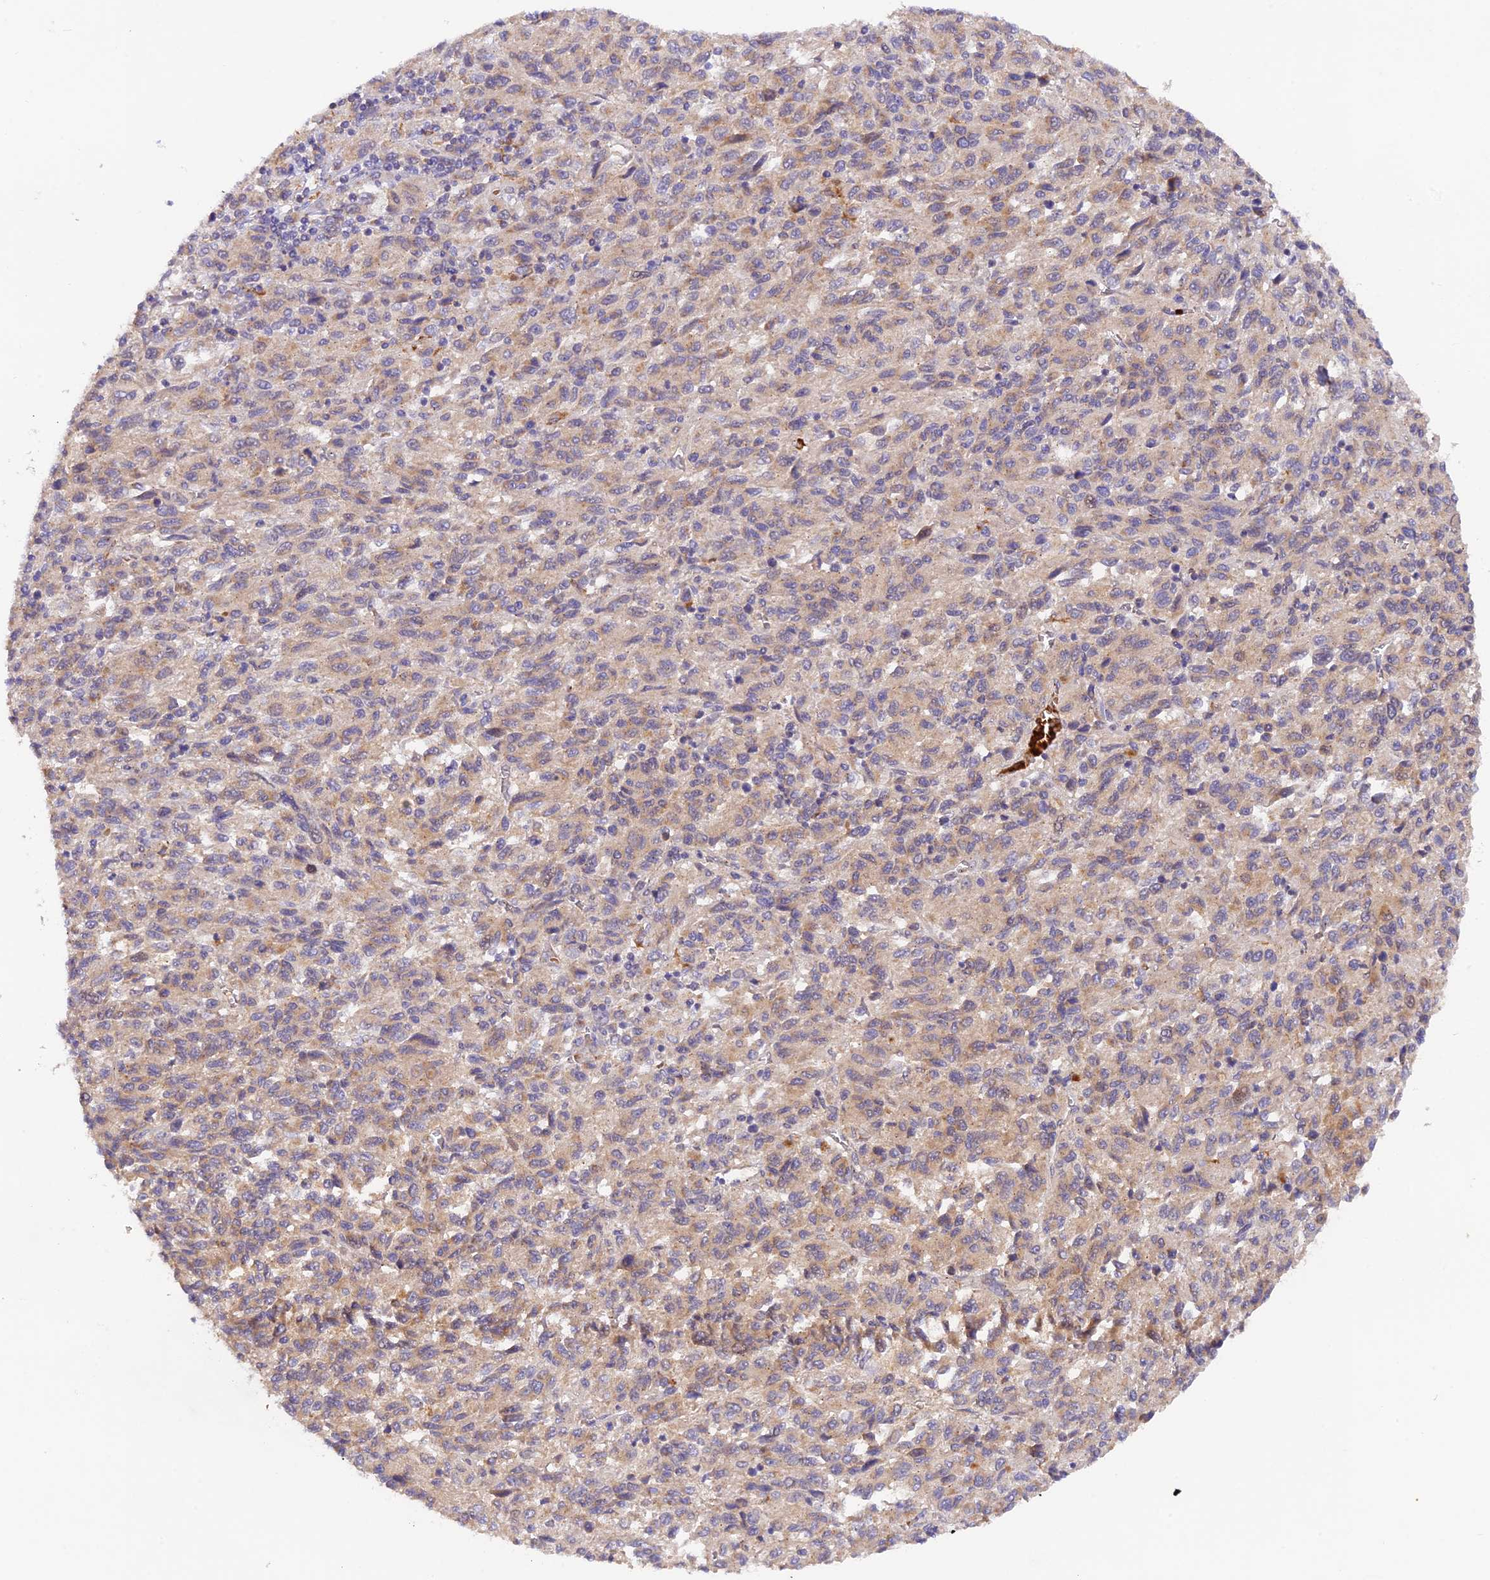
{"staining": {"intensity": "weak", "quantity": "25%-75%", "location": "cytoplasmic/membranous"}, "tissue": "melanoma", "cell_type": "Tumor cells", "image_type": "cancer", "snomed": [{"axis": "morphology", "description": "Malignant melanoma, Metastatic site"}, {"axis": "topography", "description": "Lung"}], "caption": "Tumor cells show weak cytoplasmic/membranous staining in about 25%-75% of cells in malignant melanoma (metastatic site).", "gene": "WDFY4", "patient": {"sex": "male", "age": 64}}